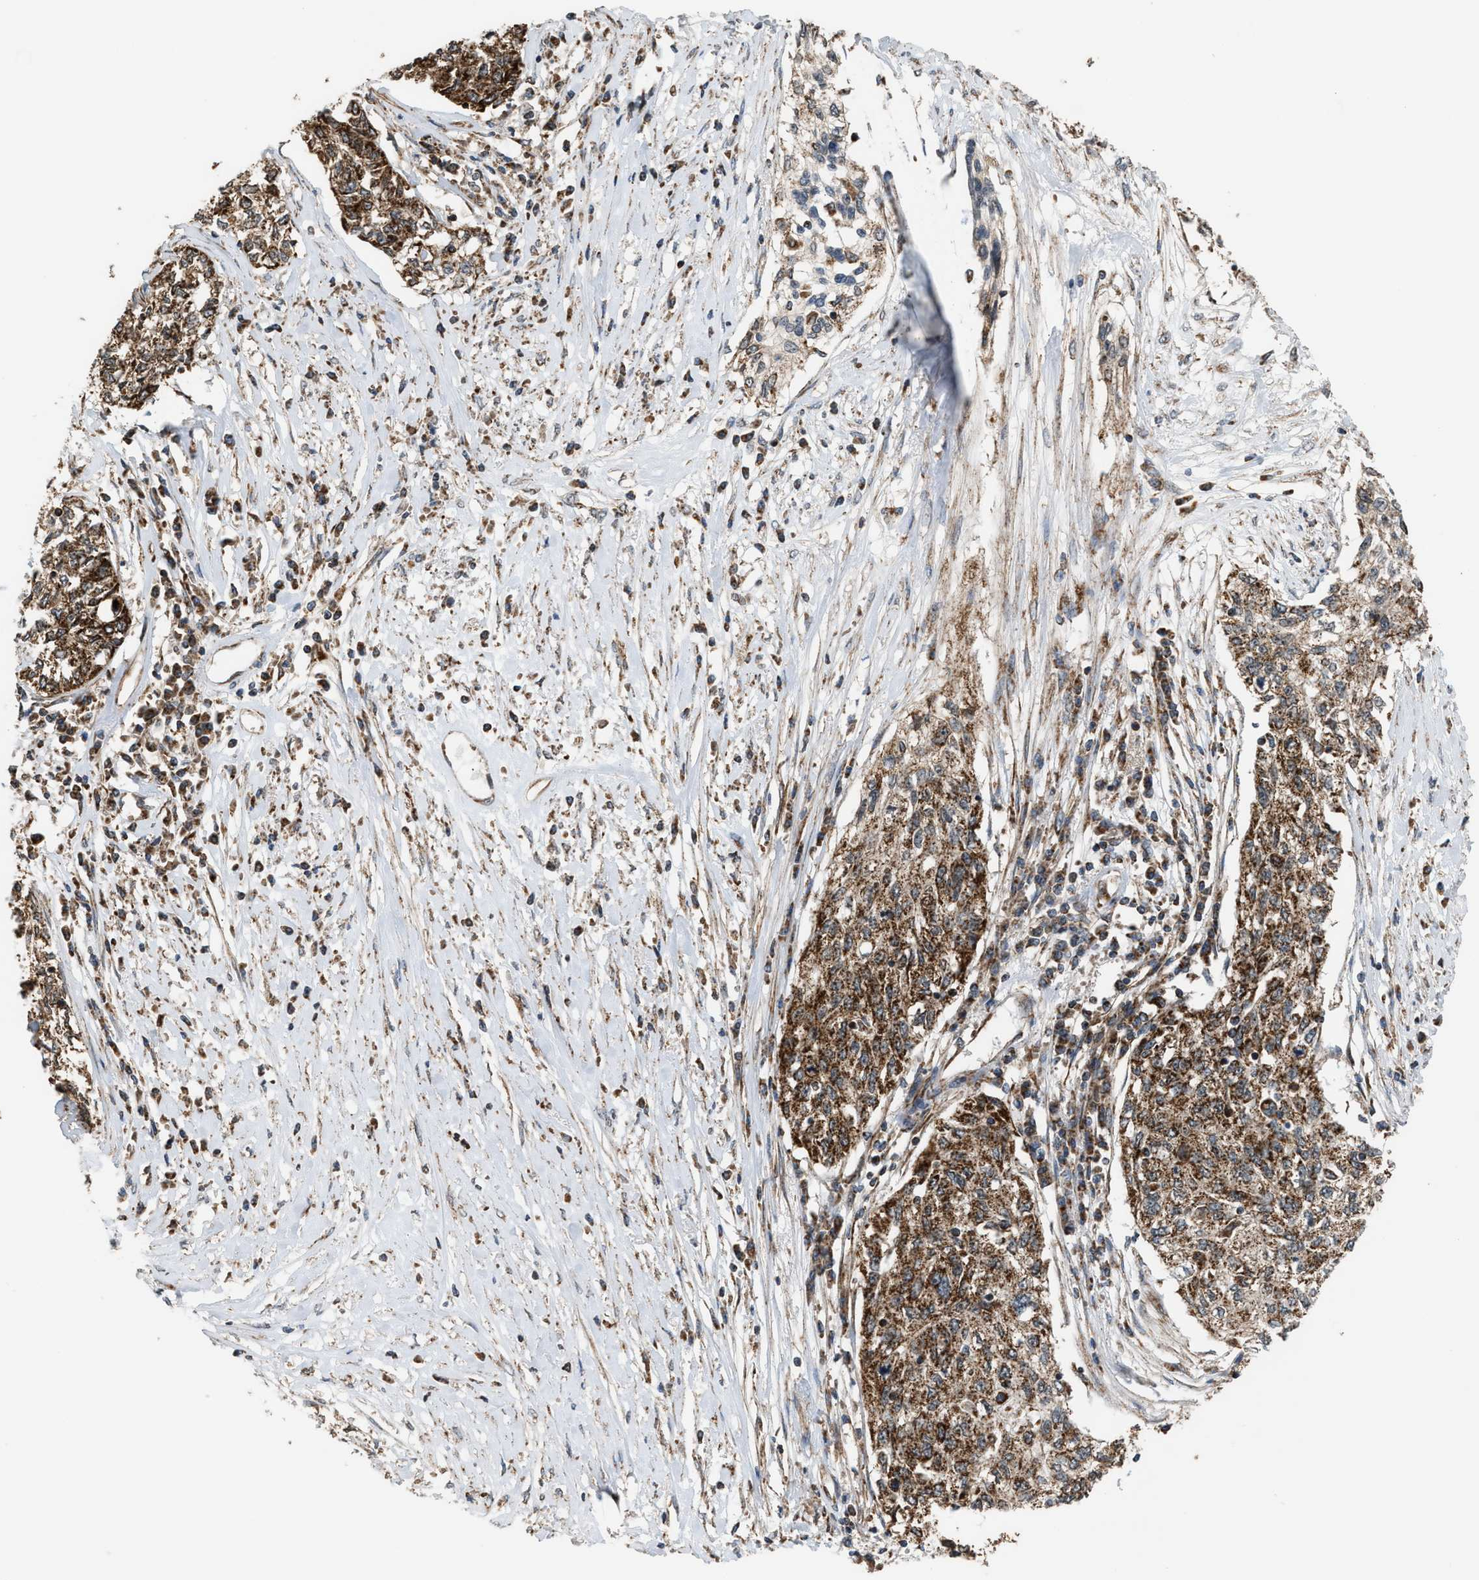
{"staining": {"intensity": "moderate", "quantity": ">75%", "location": "cytoplasmic/membranous"}, "tissue": "cervical cancer", "cell_type": "Tumor cells", "image_type": "cancer", "snomed": [{"axis": "morphology", "description": "Squamous cell carcinoma, NOS"}, {"axis": "topography", "description": "Cervix"}], "caption": "There is medium levels of moderate cytoplasmic/membranous staining in tumor cells of cervical cancer (squamous cell carcinoma), as demonstrated by immunohistochemical staining (brown color).", "gene": "SGSM2", "patient": {"sex": "female", "age": 57}}